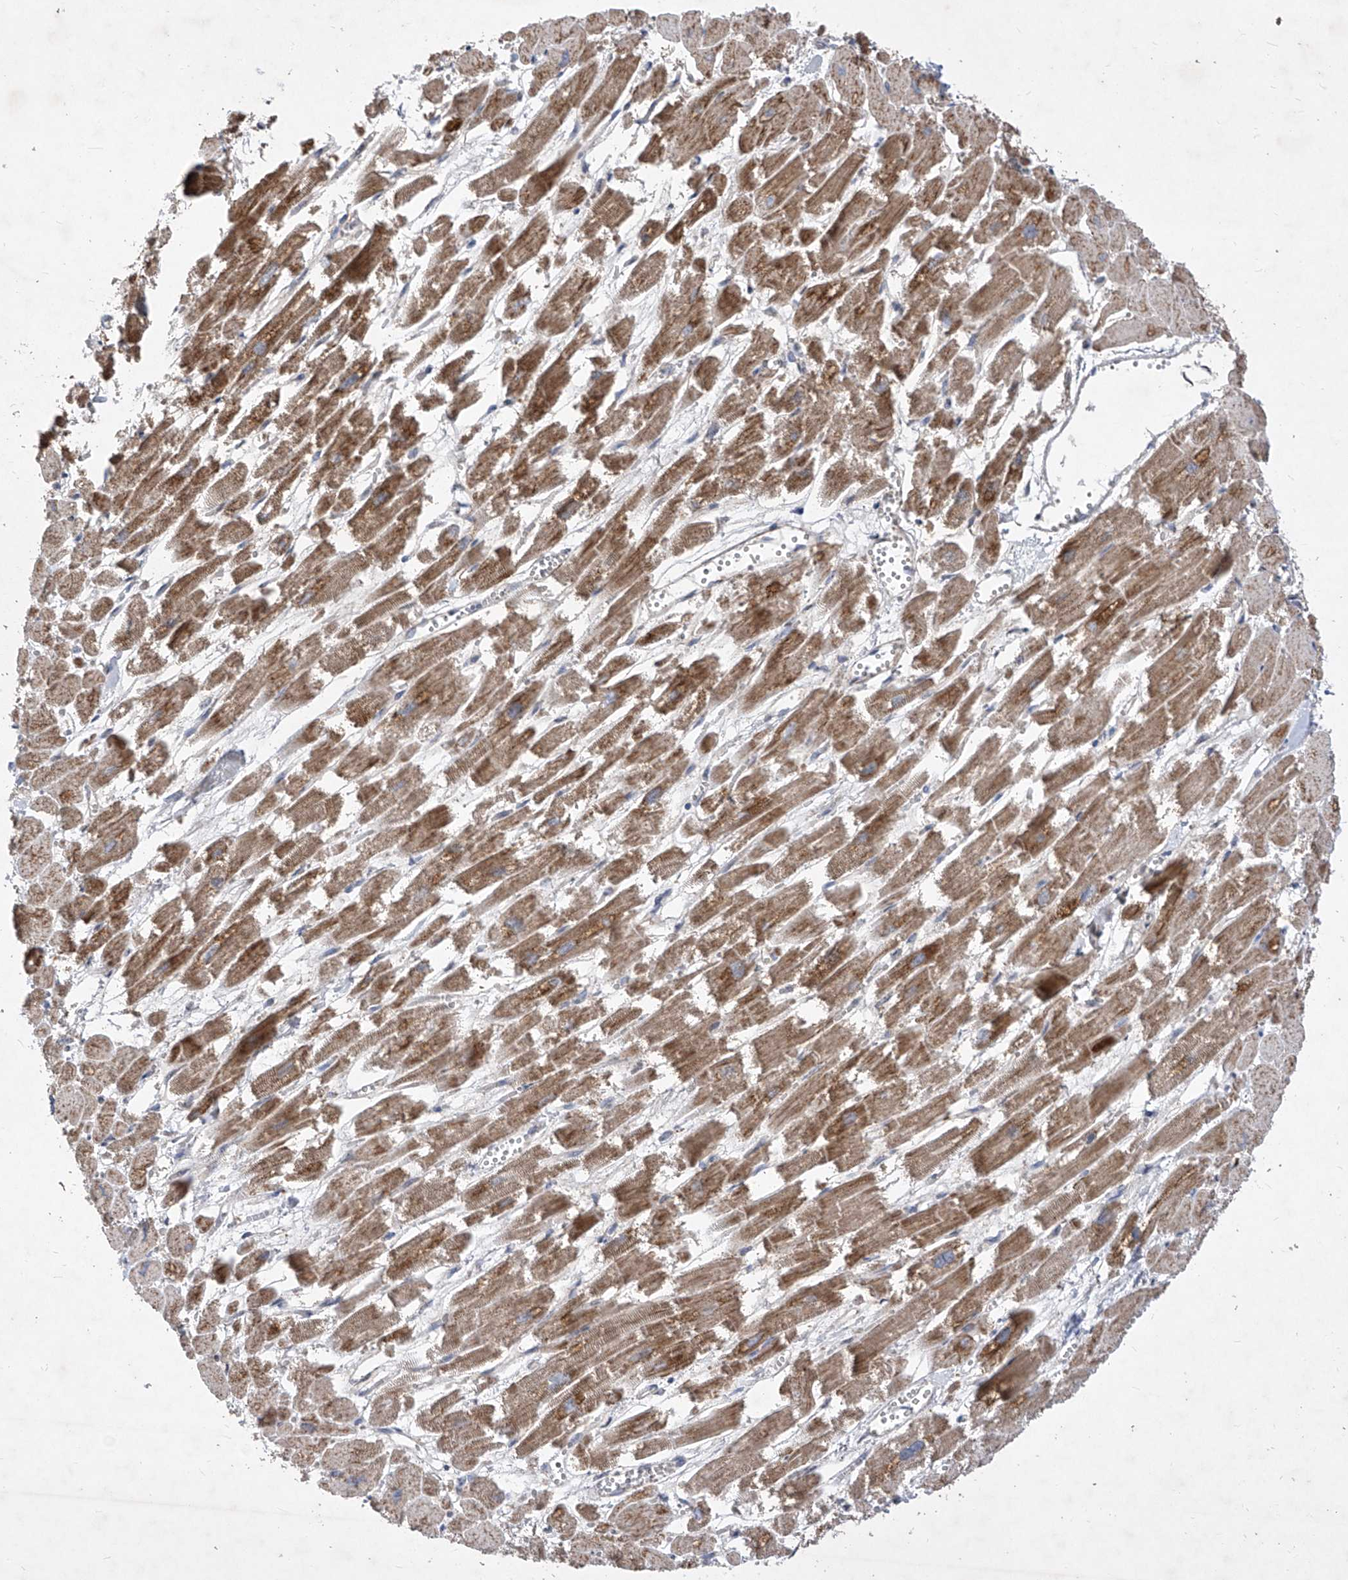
{"staining": {"intensity": "moderate", "quantity": ">75%", "location": "cytoplasmic/membranous"}, "tissue": "heart muscle", "cell_type": "Cardiomyocytes", "image_type": "normal", "snomed": [{"axis": "morphology", "description": "Normal tissue, NOS"}, {"axis": "topography", "description": "Heart"}], "caption": "An immunohistochemistry (IHC) image of benign tissue is shown. Protein staining in brown labels moderate cytoplasmic/membranous positivity in heart muscle within cardiomyocytes.", "gene": "COQ3", "patient": {"sex": "male", "age": 54}}